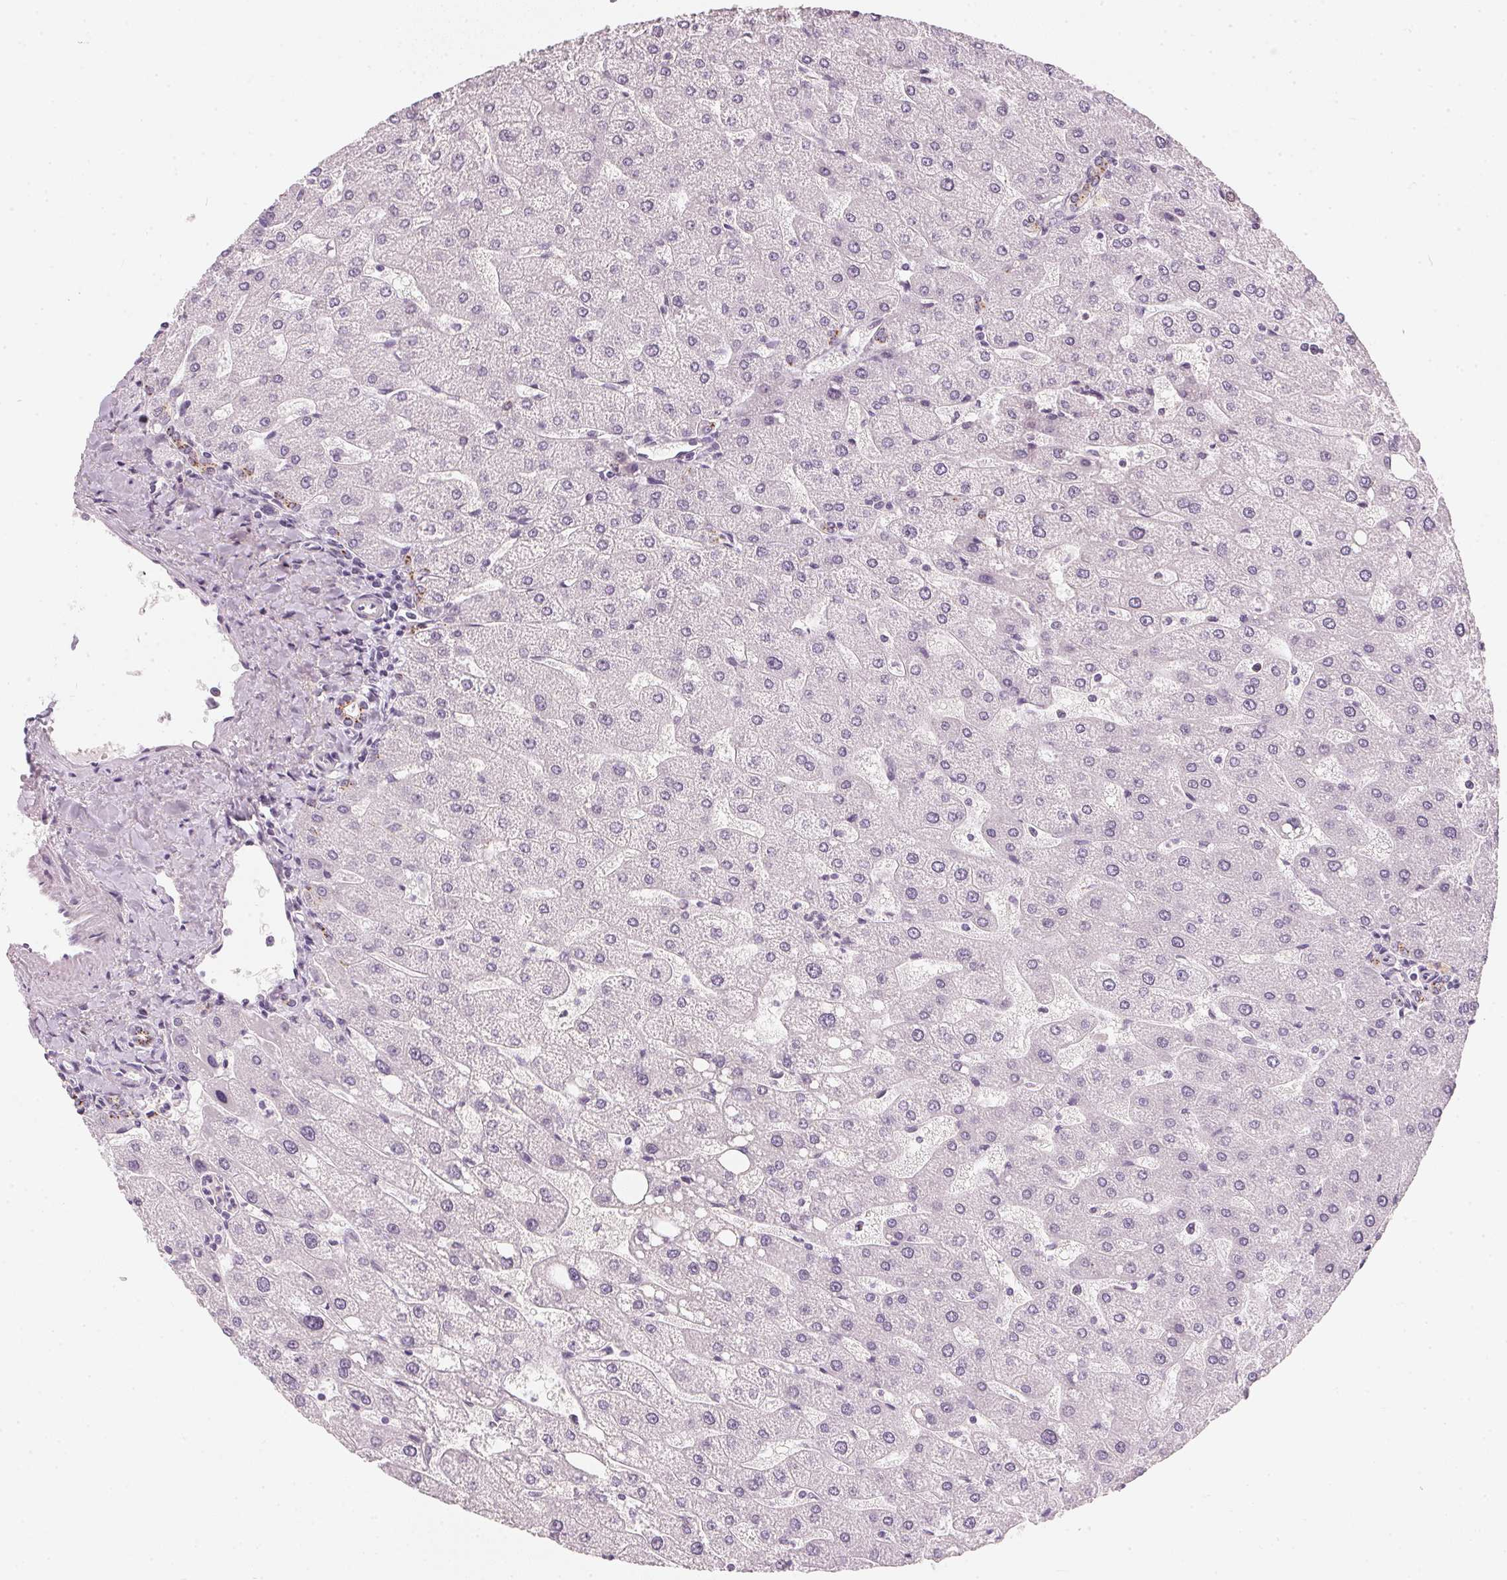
{"staining": {"intensity": "weak", "quantity": "25%-75%", "location": "cytoplasmic/membranous"}, "tissue": "liver", "cell_type": "Cholangiocytes", "image_type": "normal", "snomed": [{"axis": "morphology", "description": "Normal tissue, NOS"}, {"axis": "topography", "description": "Liver"}], "caption": "This histopathology image shows immunohistochemistry staining of normal liver, with low weak cytoplasmic/membranous expression in approximately 25%-75% of cholangiocytes.", "gene": "CHST4", "patient": {"sex": "male", "age": 67}}